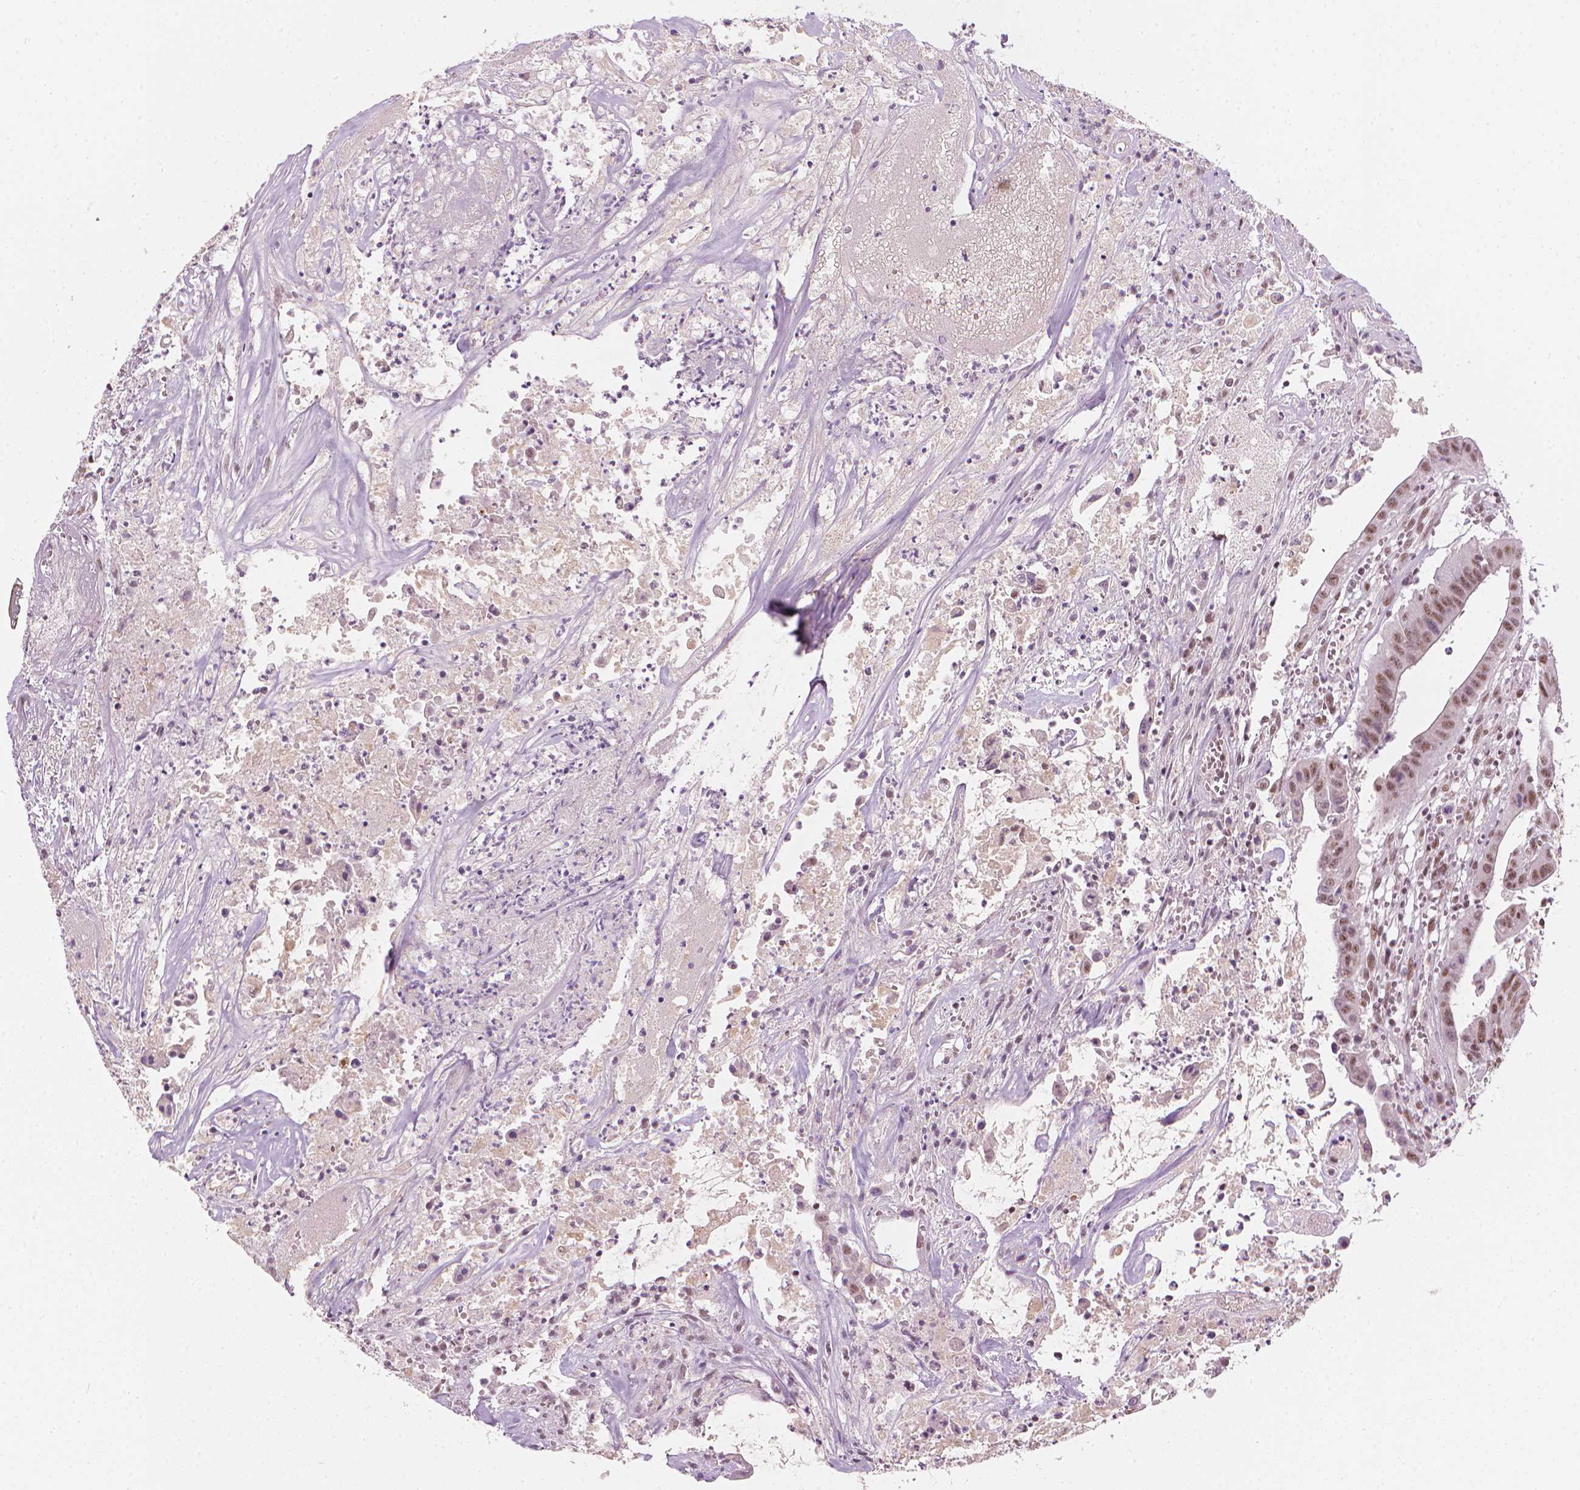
{"staining": {"intensity": "moderate", "quantity": ">75%", "location": "nuclear"}, "tissue": "colorectal cancer", "cell_type": "Tumor cells", "image_type": "cancer", "snomed": [{"axis": "morphology", "description": "Adenocarcinoma, NOS"}, {"axis": "topography", "description": "Colon"}], "caption": "Brown immunohistochemical staining in colorectal cancer (adenocarcinoma) demonstrates moderate nuclear staining in approximately >75% of tumor cells.", "gene": "ELF2", "patient": {"sex": "male", "age": 33}}